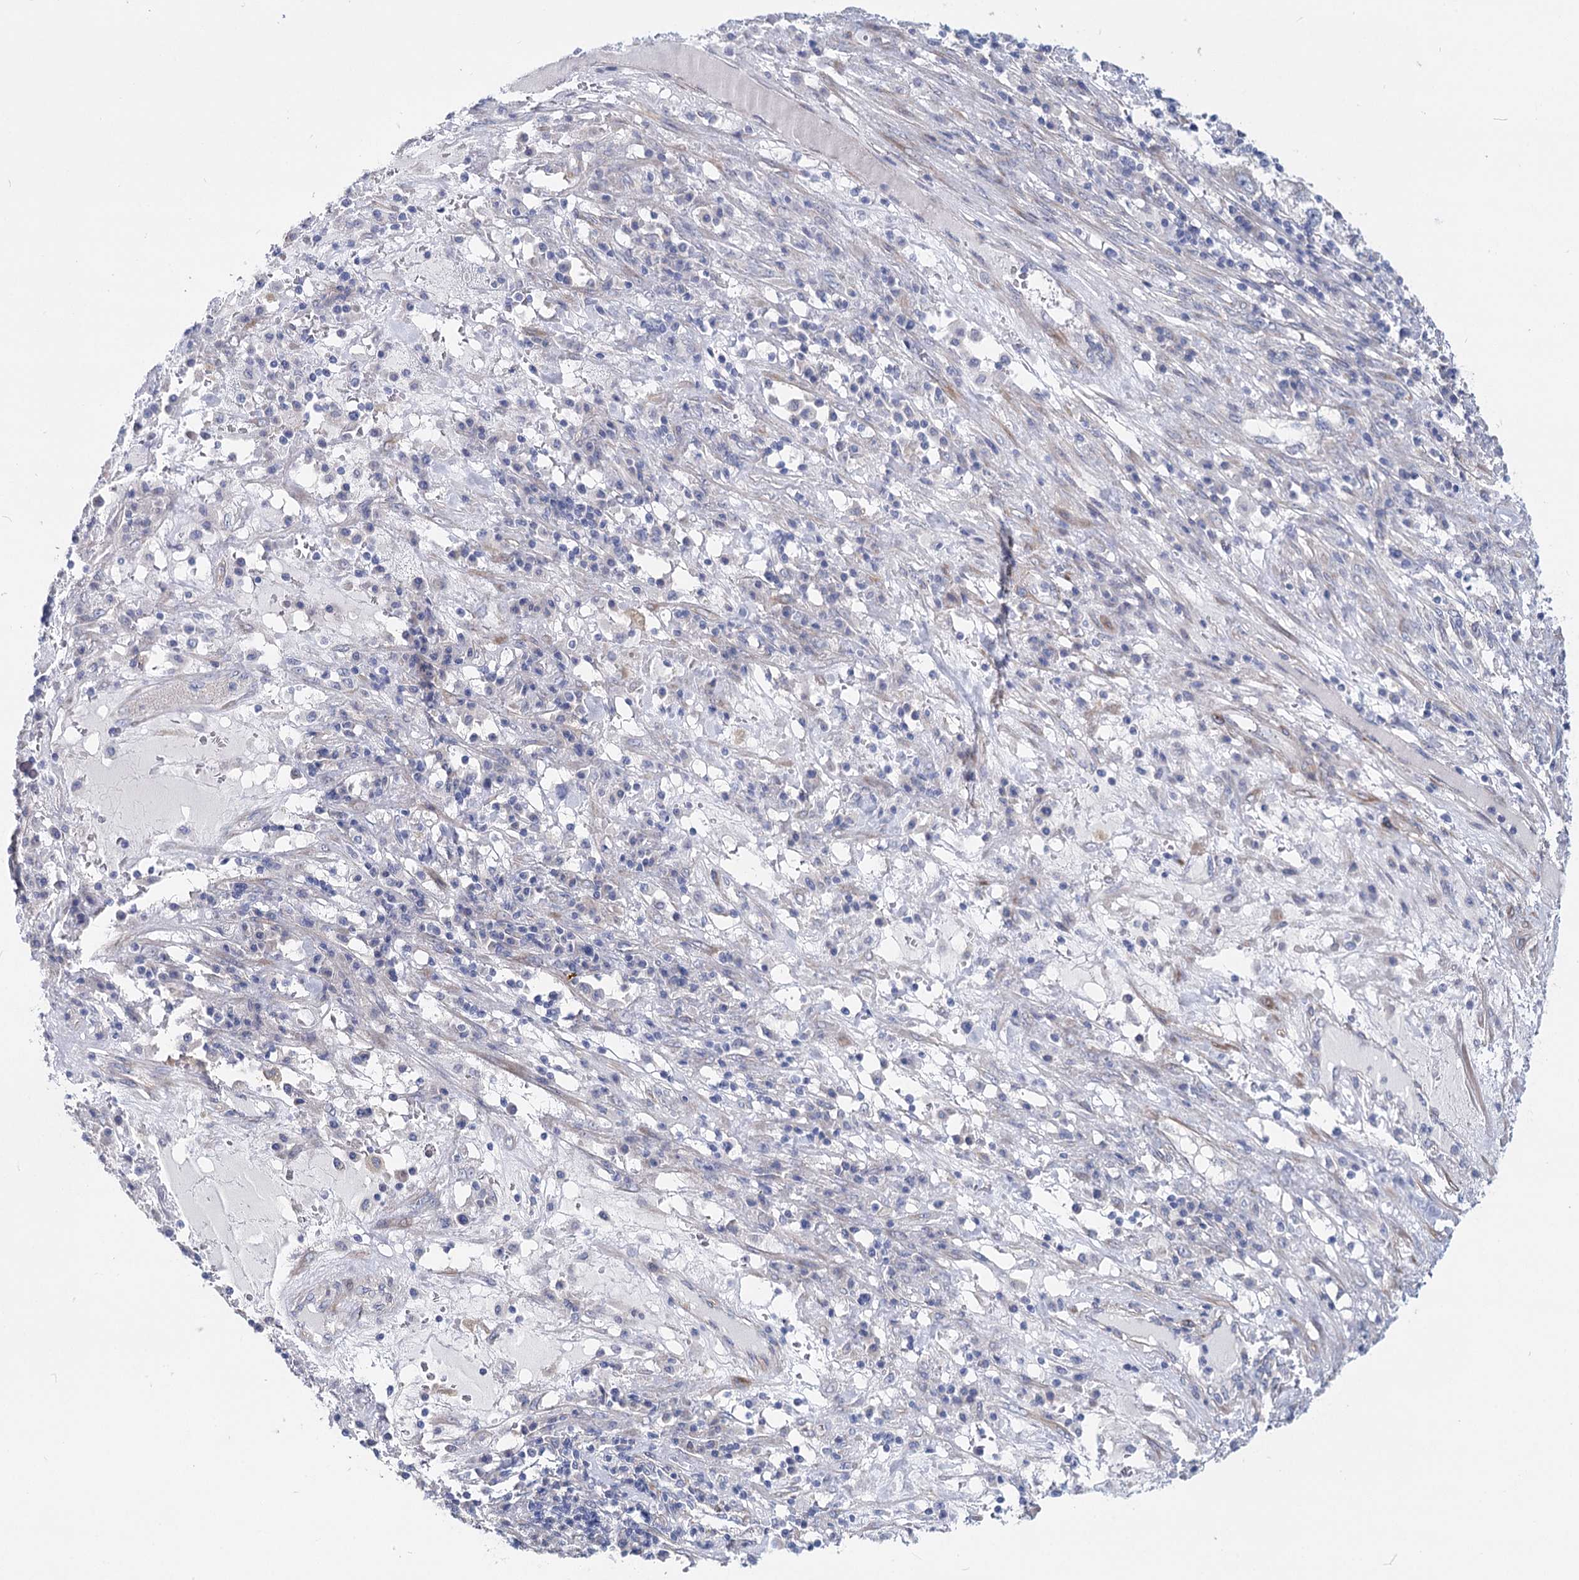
{"staining": {"intensity": "negative", "quantity": "none", "location": "none"}, "tissue": "endometrial cancer", "cell_type": "Tumor cells", "image_type": "cancer", "snomed": [{"axis": "morphology", "description": "Adenocarcinoma, NOS"}, {"axis": "topography", "description": "Endometrium"}], "caption": "Protein analysis of endometrial cancer (adenocarcinoma) displays no significant positivity in tumor cells.", "gene": "TEX12", "patient": {"sex": "female", "age": 49}}